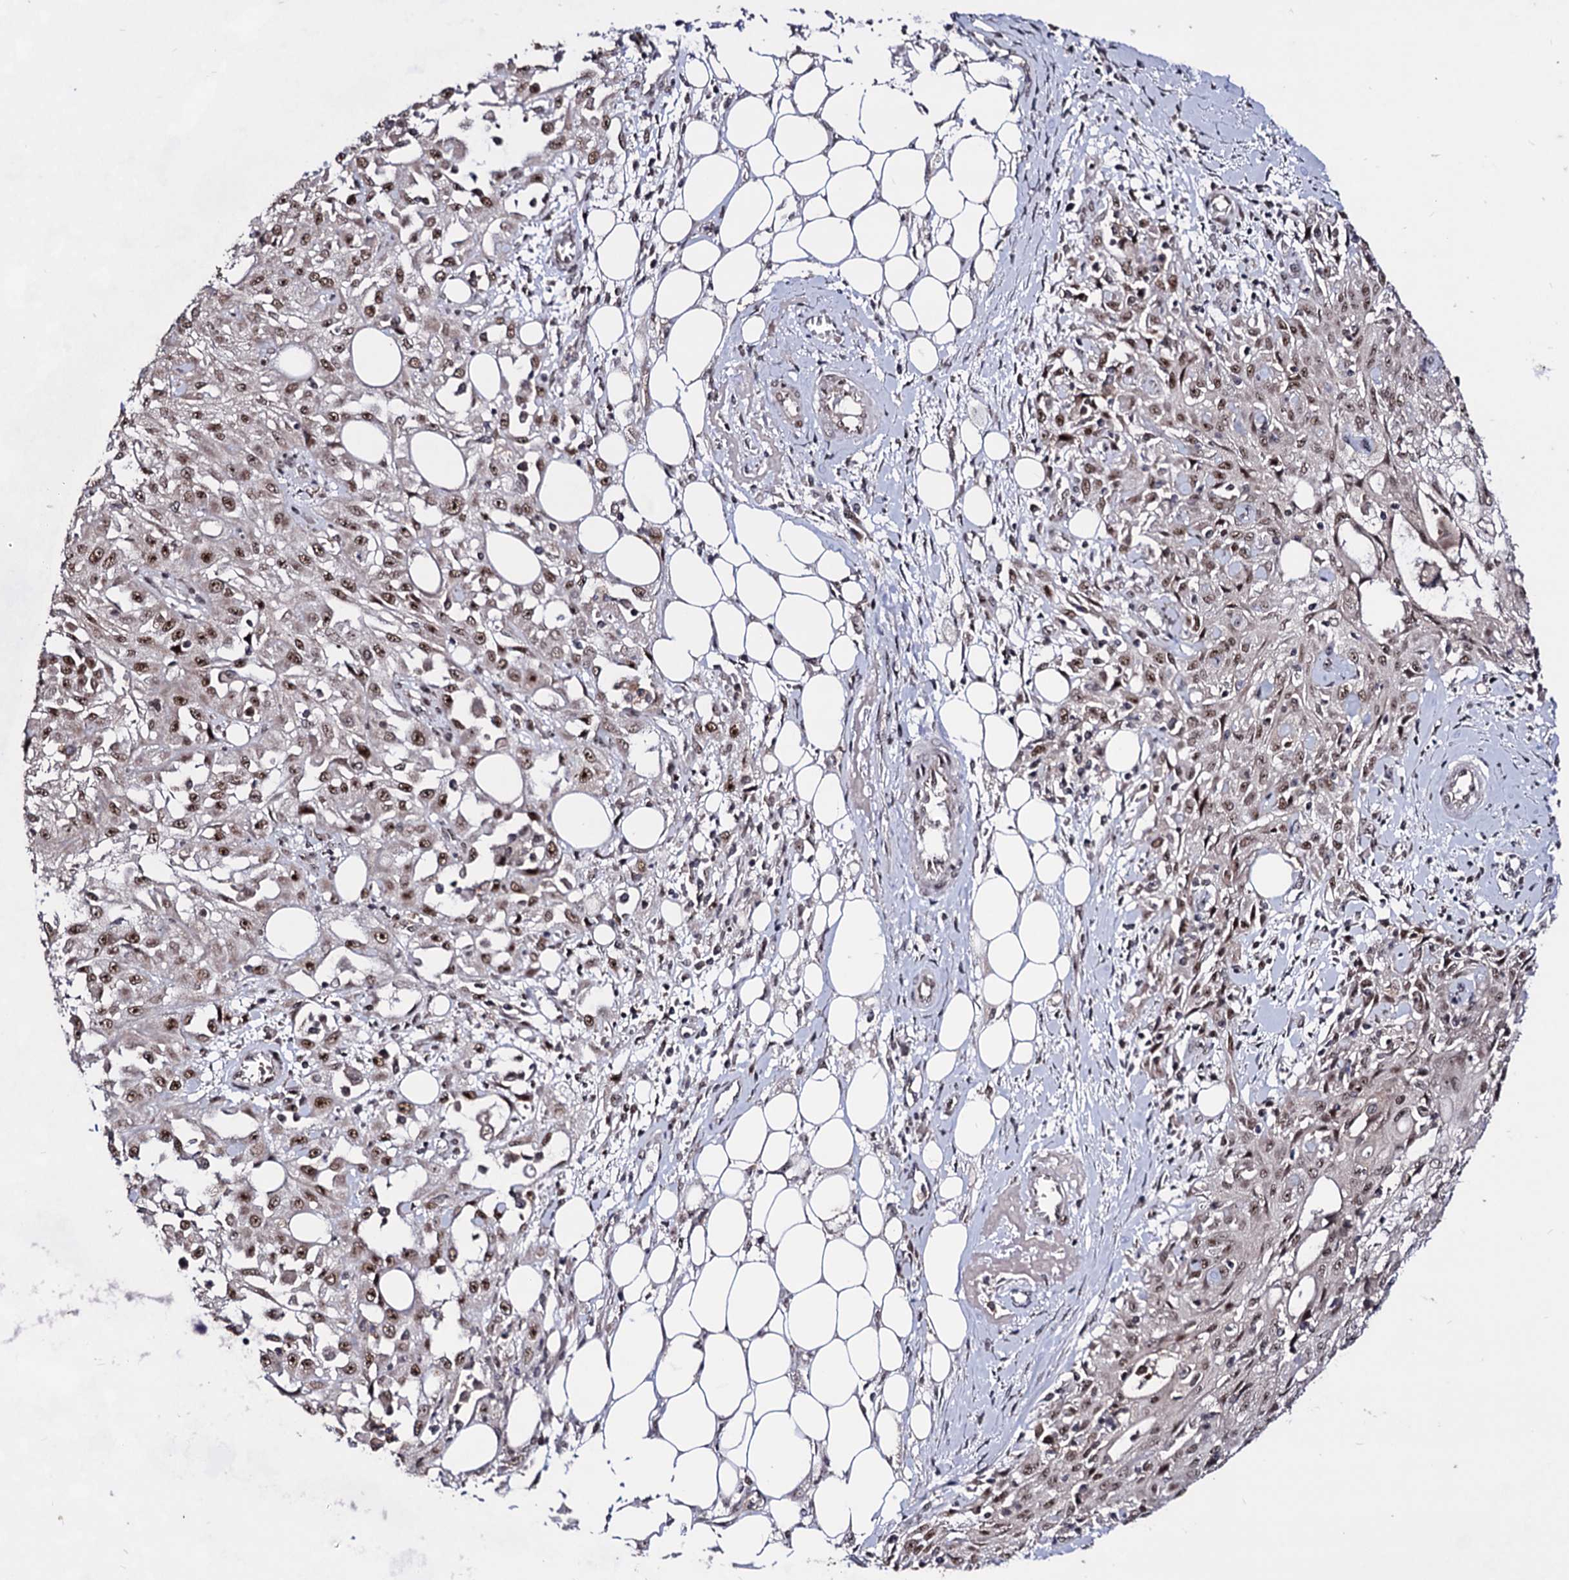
{"staining": {"intensity": "moderate", "quantity": ">75%", "location": "nuclear"}, "tissue": "skin cancer", "cell_type": "Tumor cells", "image_type": "cancer", "snomed": [{"axis": "morphology", "description": "Squamous cell carcinoma, NOS"}, {"axis": "morphology", "description": "Squamous cell carcinoma, metastatic, NOS"}, {"axis": "topography", "description": "Skin"}, {"axis": "topography", "description": "Lymph node"}], "caption": "Immunohistochemical staining of human skin squamous cell carcinoma exhibits medium levels of moderate nuclear staining in approximately >75% of tumor cells. Nuclei are stained in blue.", "gene": "EXOSC10", "patient": {"sex": "male", "age": 75}}